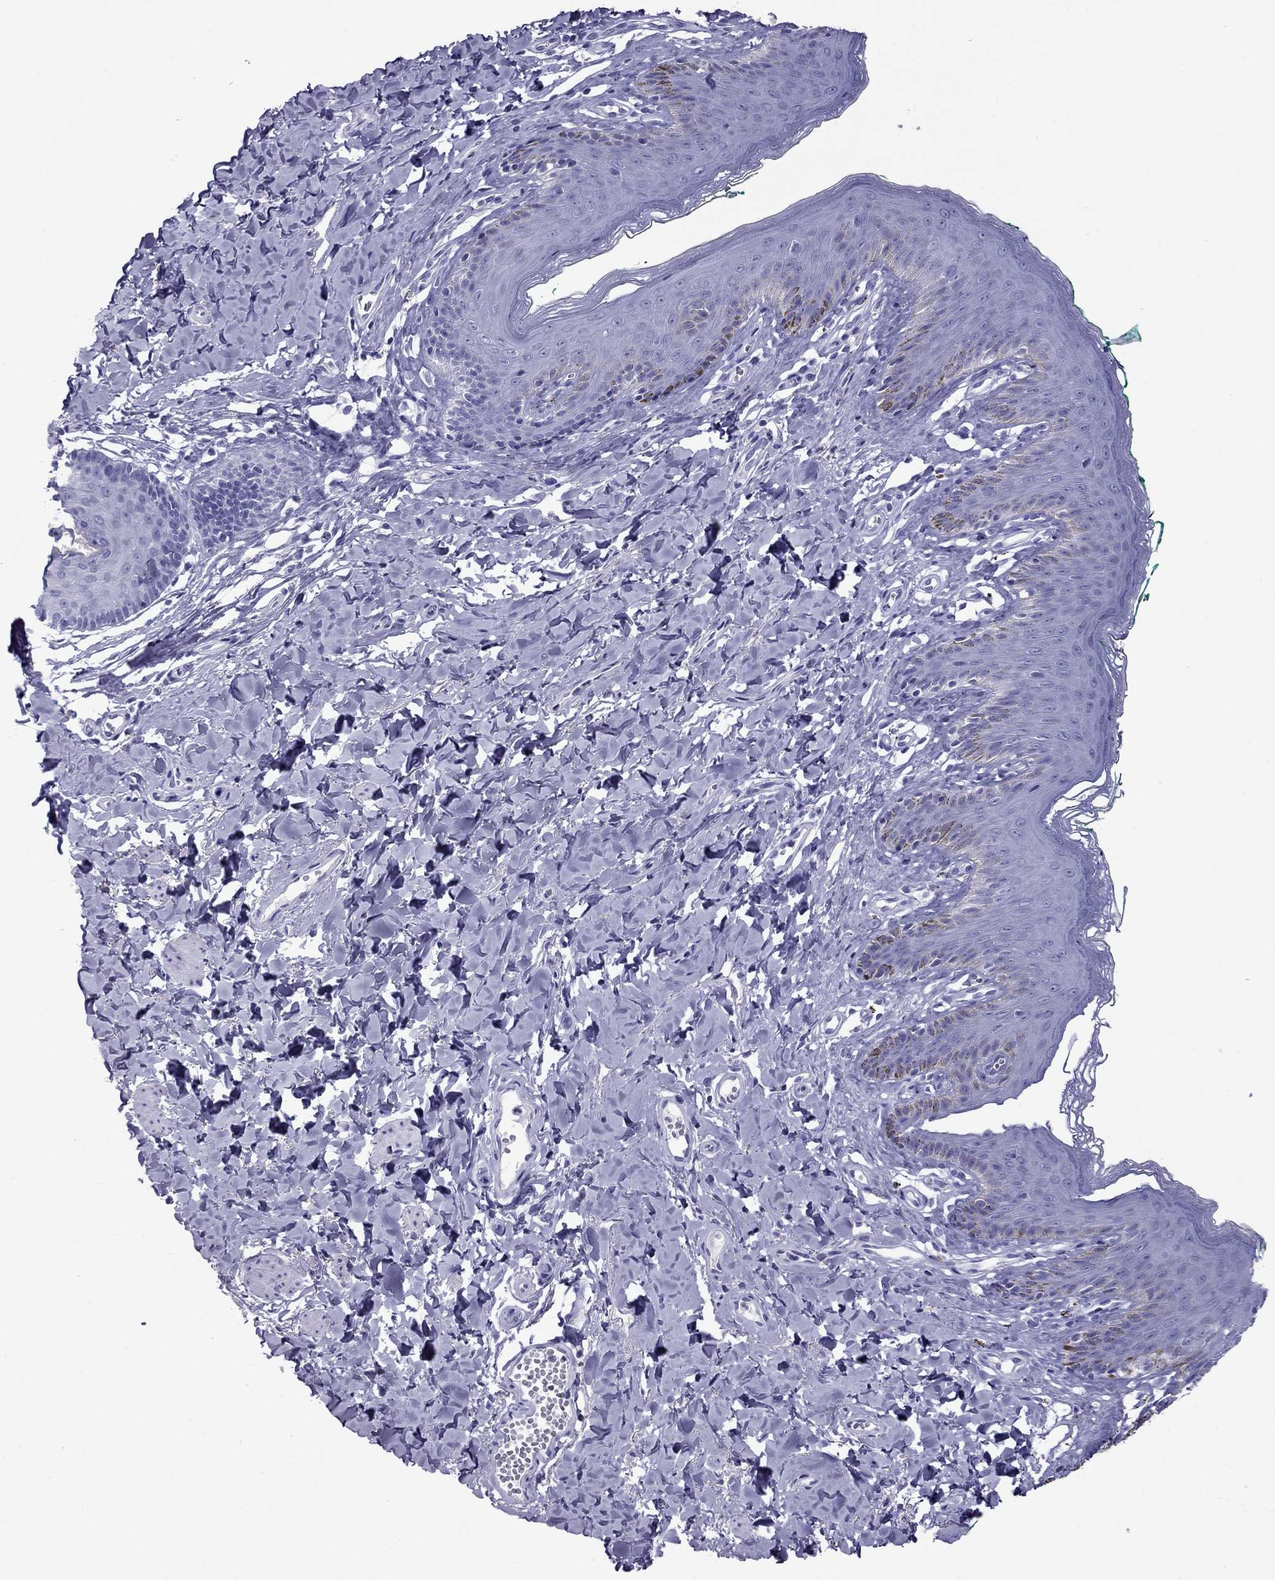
{"staining": {"intensity": "negative", "quantity": "none", "location": "none"}, "tissue": "skin", "cell_type": "Epidermal cells", "image_type": "normal", "snomed": [{"axis": "morphology", "description": "Normal tissue, NOS"}, {"axis": "topography", "description": "Vulva"}], "caption": "Immunohistochemical staining of normal skin shows no significant staining in epidermal cells. The staining is performed using DAB (3,3'-diaminobenzidine) brown chromogen with nuclei counter-stained in using hematoxylin.", "gene": "TFF3", "patient": {"sex": "female", "age": 66}}